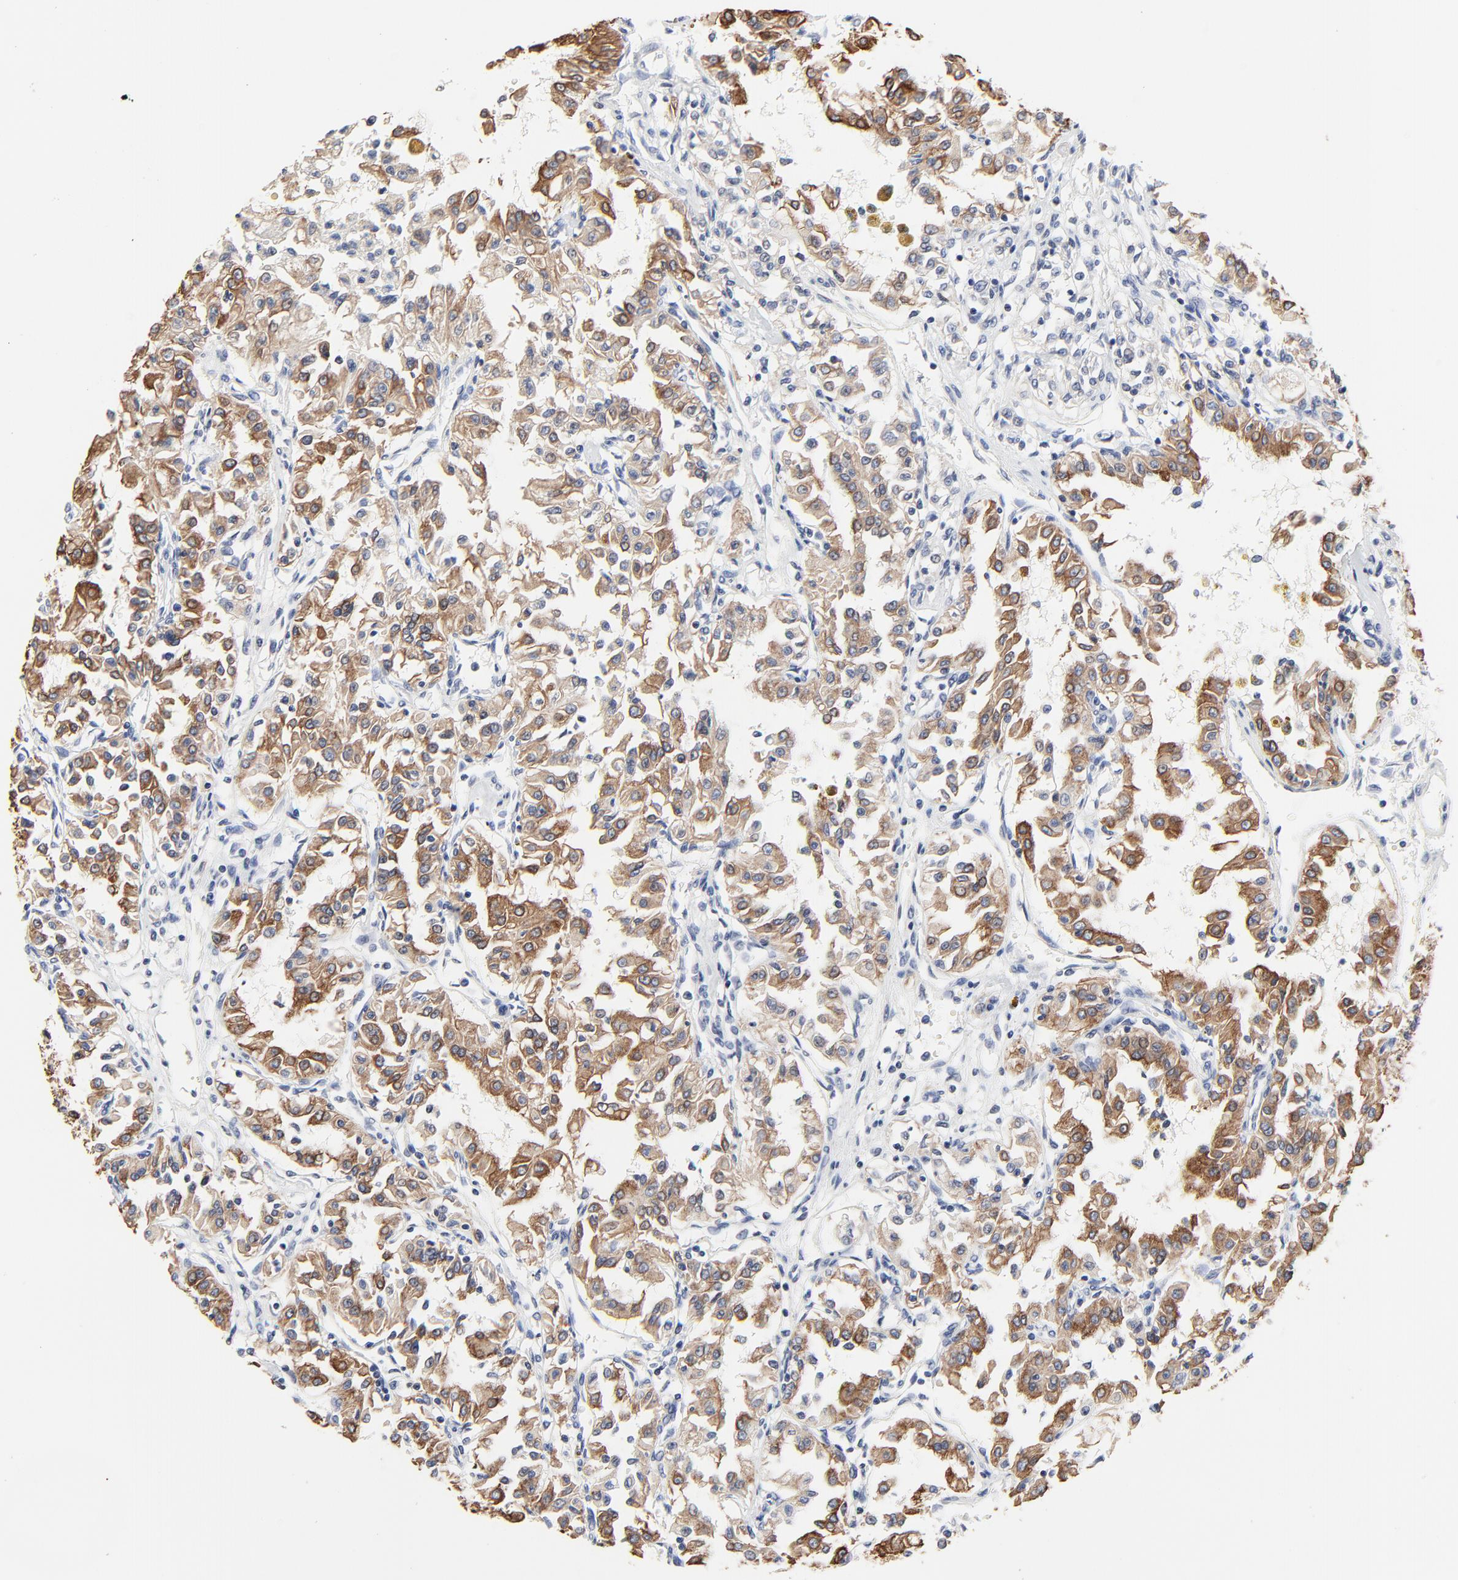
{"staining": {"intensity": "moderate", "quantity": ">75%", "location": "cytoplasmic/membranous"}, "tissue": "renal cancer", "cell_type": "Tumor cells", "image_type": "cancer", "snomed": [{"axis": "morphology", "description": "Adenocarcinoma, NOS"}, {"axis": "topography", "description": "Kidney"}], "caption": "The histopathology image demonstrates a brown stain indicating the presence of a protein in the cytoplasmic/membranous of tumor cells in renal cancer (adenocarcinoma).", "gene": "LNX1", "patient": {"sex": "male", "age": 78}}